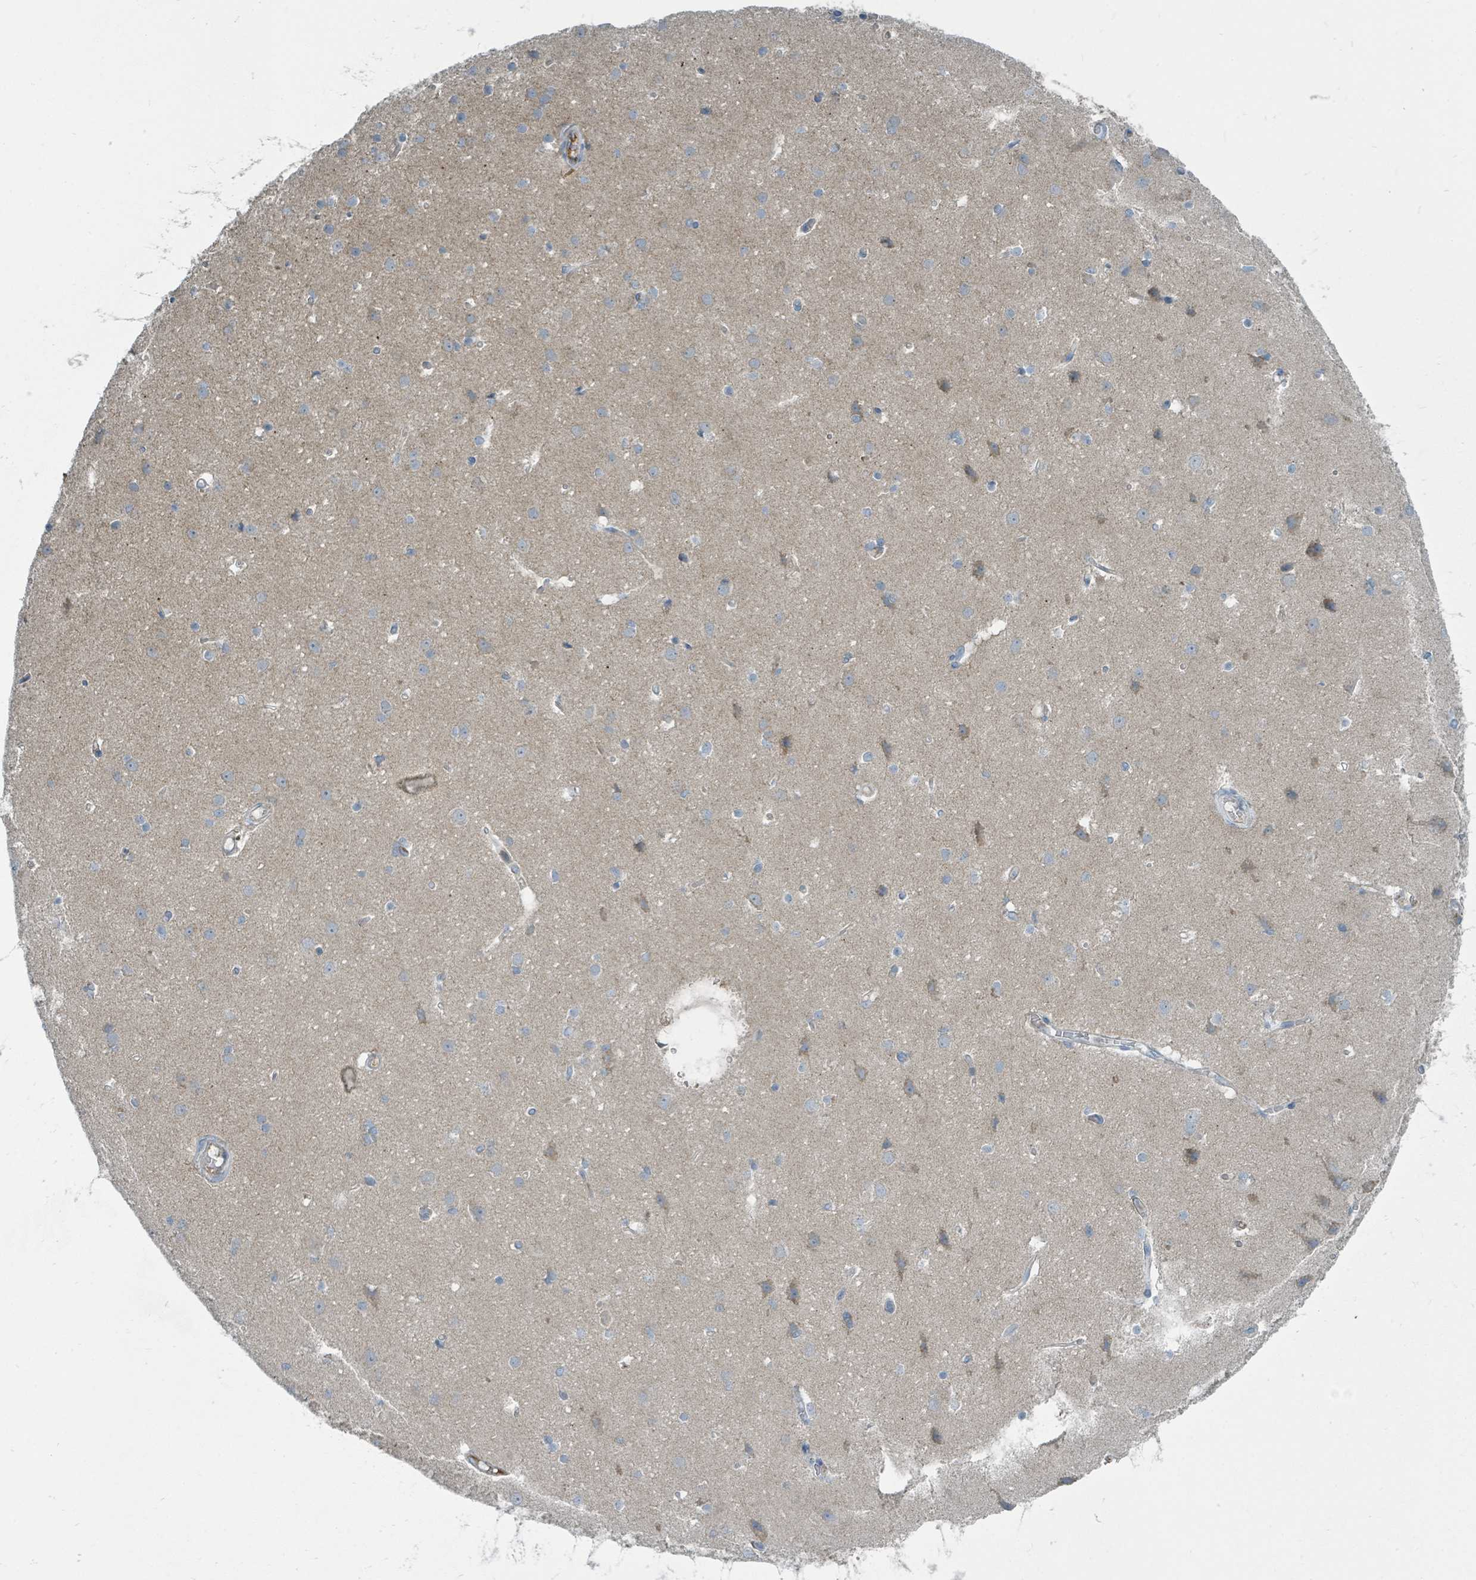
{"staining": {"intensity": "moderate", "quantity": "25%-75%", "location": "cytoplasmic/membranous"}, "tissue": "cerebral cortex", "cell_type": "Endothelial cells", "image_type": "normal", "snomed": [{"axis": "morphology", "description": "Normal tissue, NOS"}, {"axis": "topography", "description": "Cerebral cortex"}], "caption": "Cerebral cortex stained with a brown dye displays moderate cytoplasmic/membranous positive expression in approximately 25%-75% of endothelial cells.", "gene": "SLC25A23", "patient": {"sex": "male", "age": 37}}